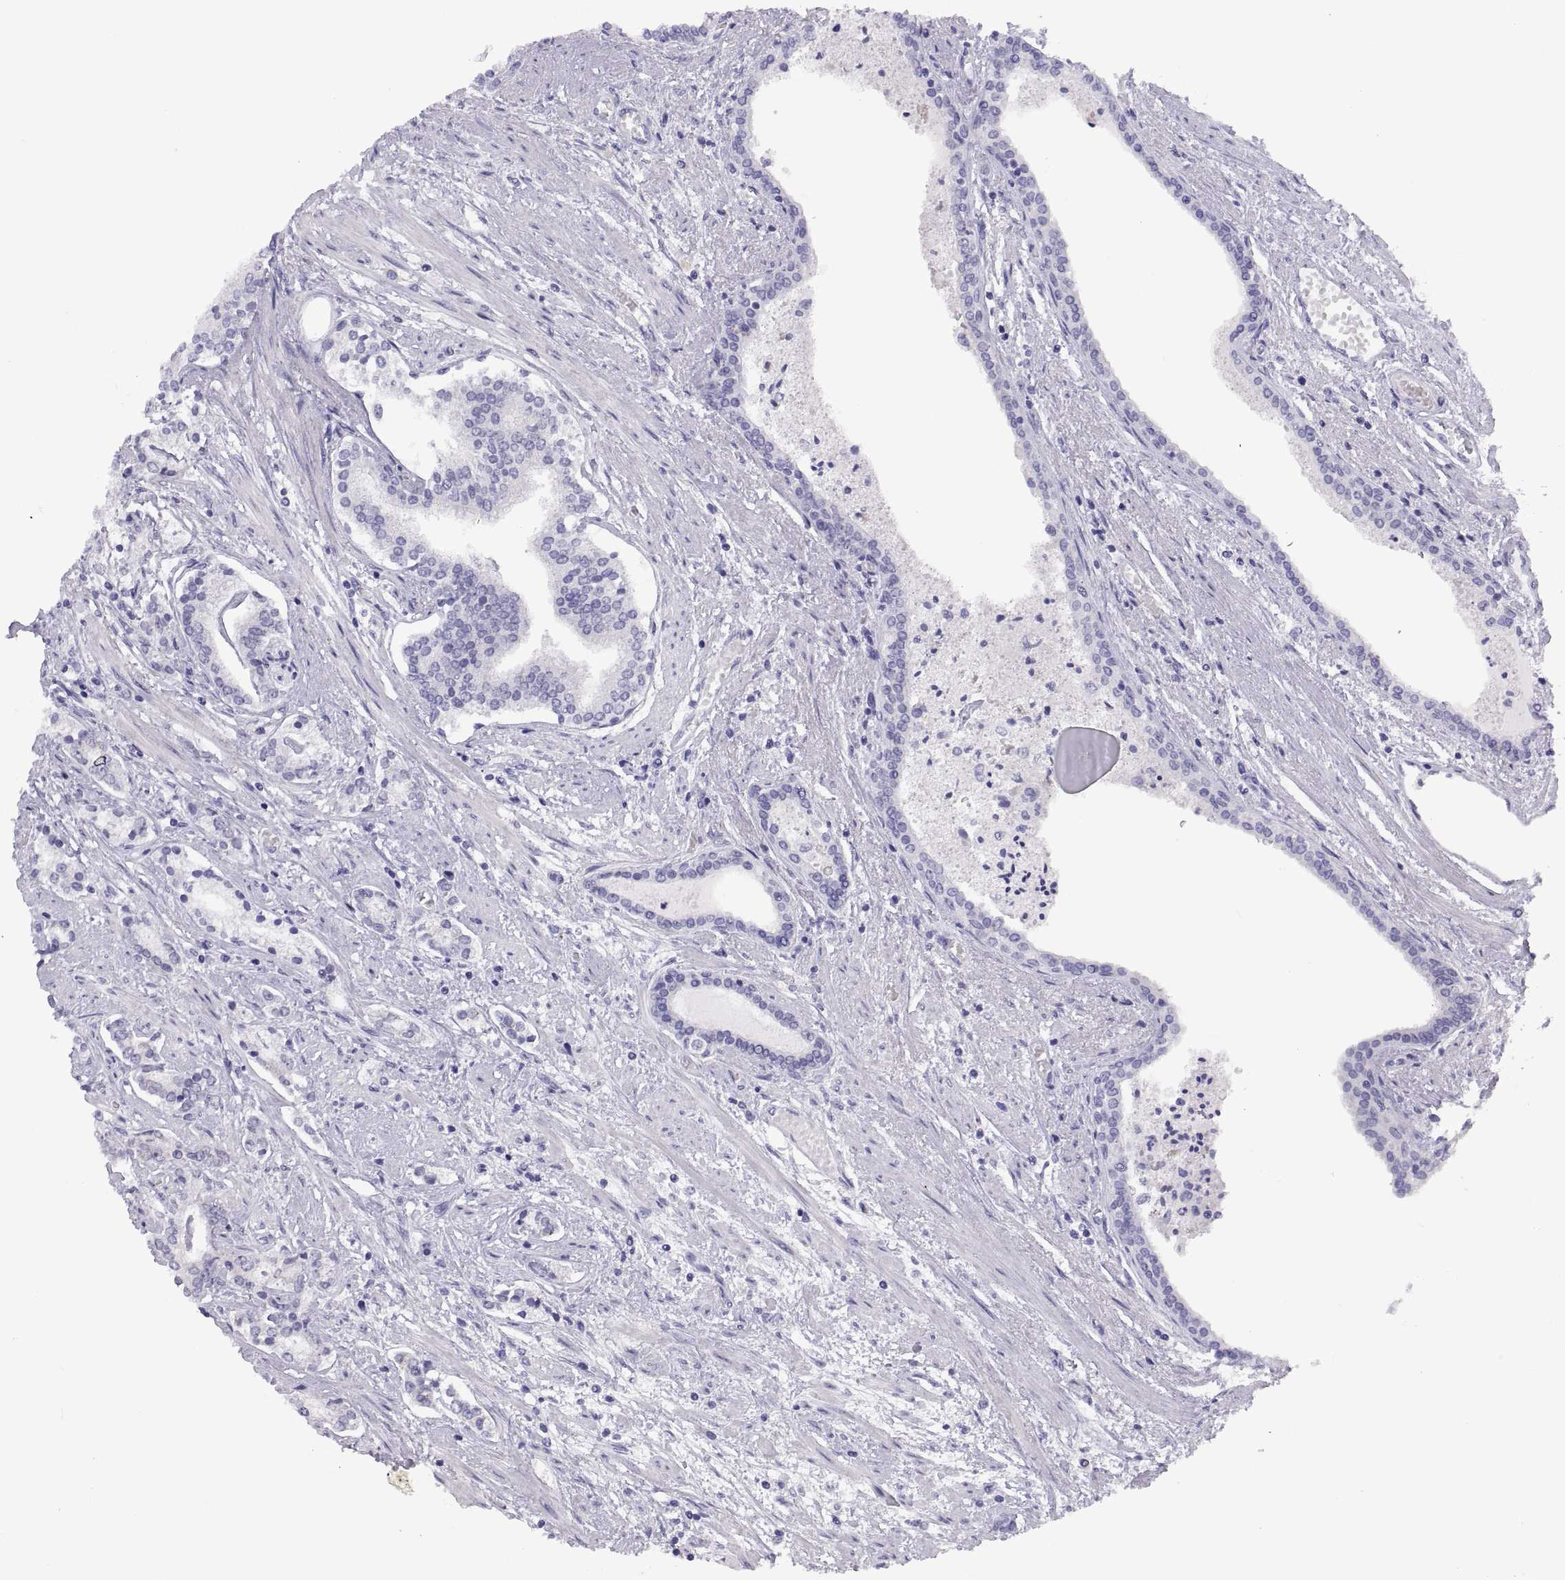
{"staining": {"intensity": "negative", "quantity": "none", "location": "none"}, "tissue": "prostate cancer", "cell_type": "Tumor cells", "image_type": "cancer", "snomed": [{"axis": "morphology", "description": "Adenocarcinoma, NOS"}, {"axis": "topography", "description": "Prostate"}], "caption": "Tumor cells show no significant positivity in prostate cancer (adenocarcinoma).", "gene": "VSX2", "patient": {"sex": "male", "age": 64}}